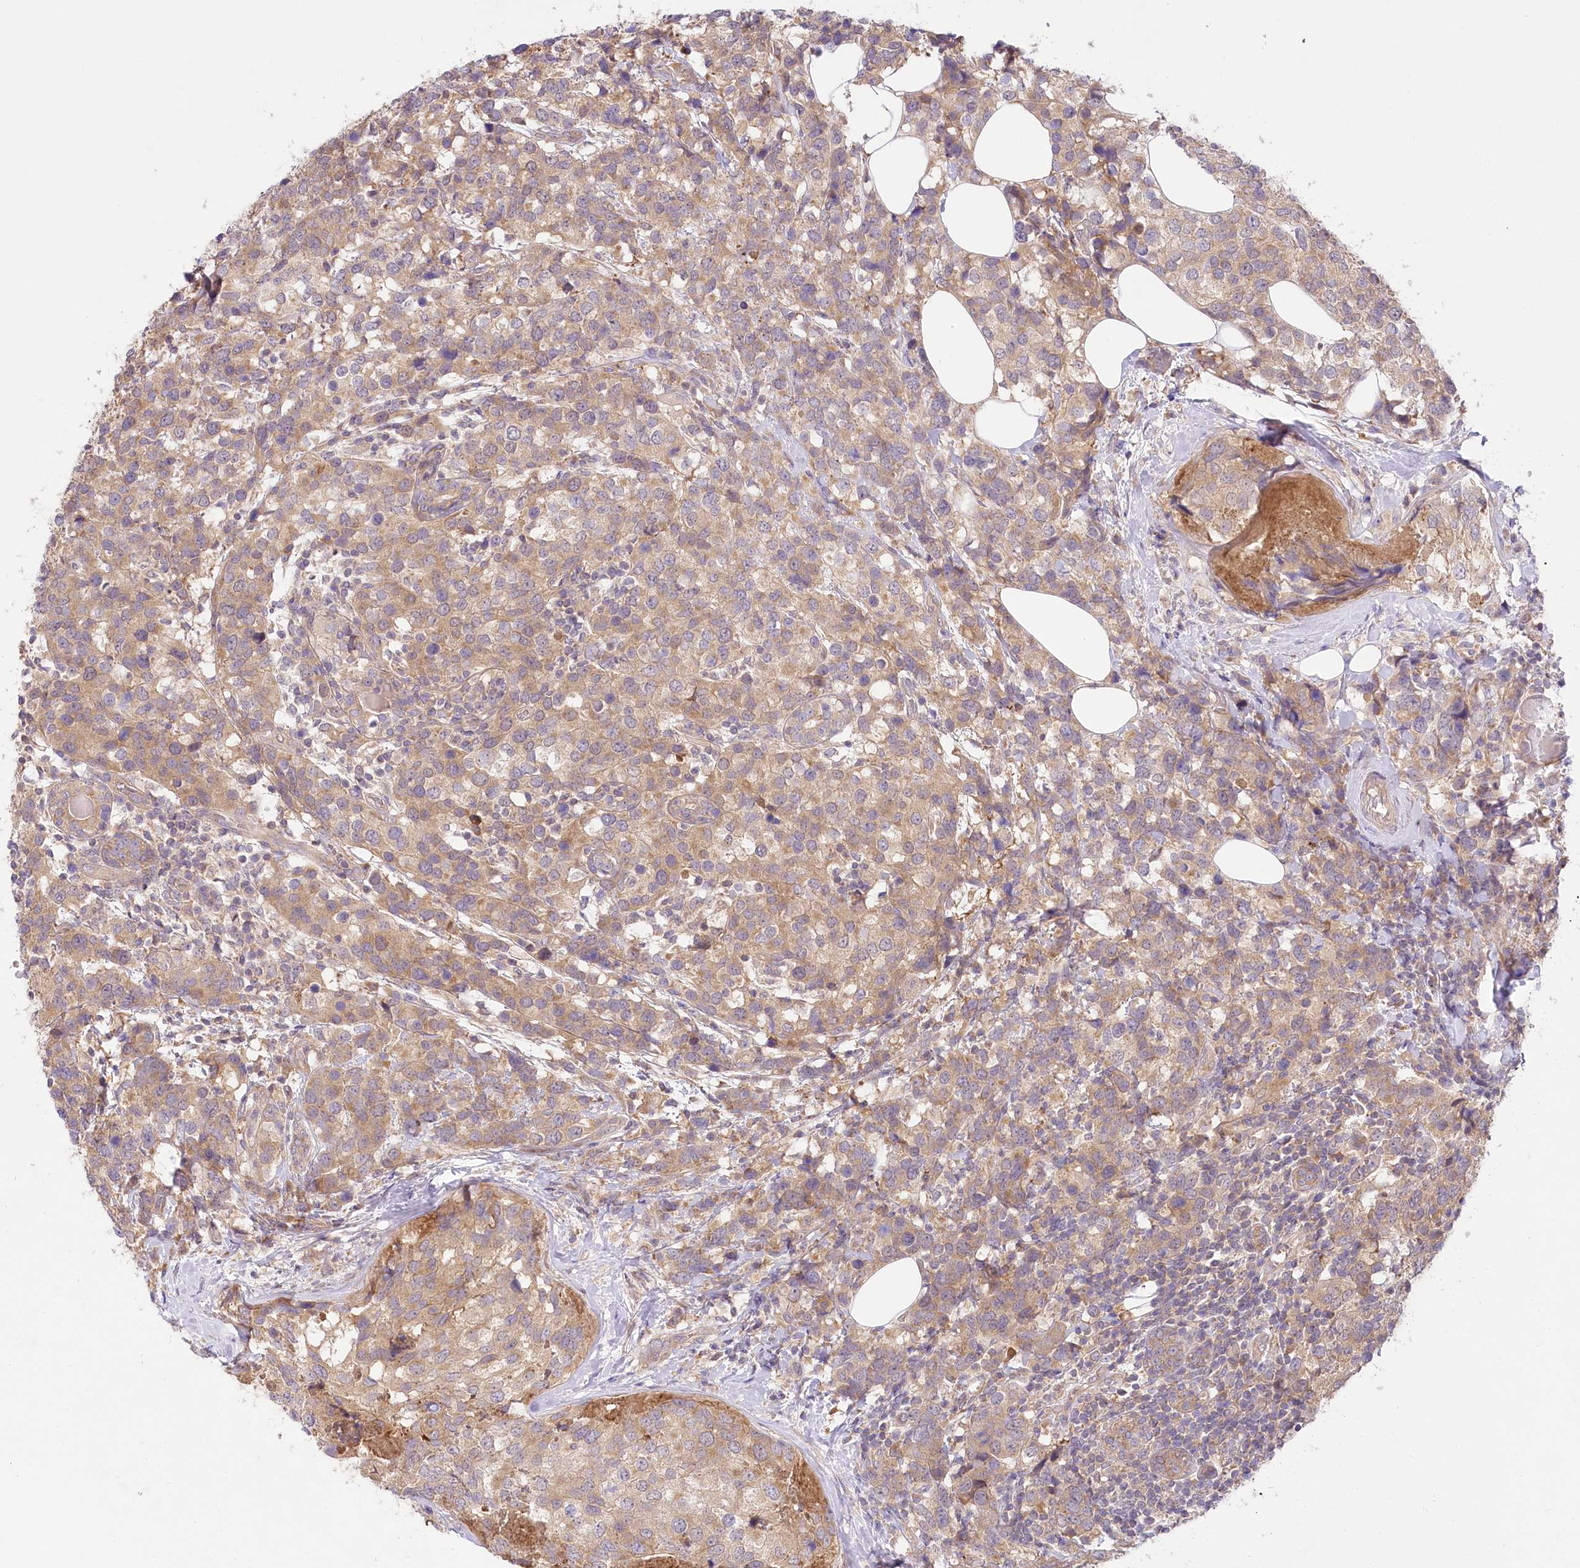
{"staining": {"intensity": "moderate", "quantity": ">75%", "location": "cytoplasmic/membranous"}, "tissue": "breast cancer", "cell_type": "Tumor cells", "image_type": "cancer", "snomed": [{"axis": "morphology", "description": "Lobular carcinoma"}, {"axis": "topography", "description": "Breast"}], "caption": "Immunohistochemistry of breast lobular carcinoma reveals medium levels of moderate cytoplasmic/membranous expression in approximately >75% of tumor cells. (IHC, brightfield microscopy, high magnification).", "gene": "PYROXD1", "patient": {"sex": "female", "age": 59}}